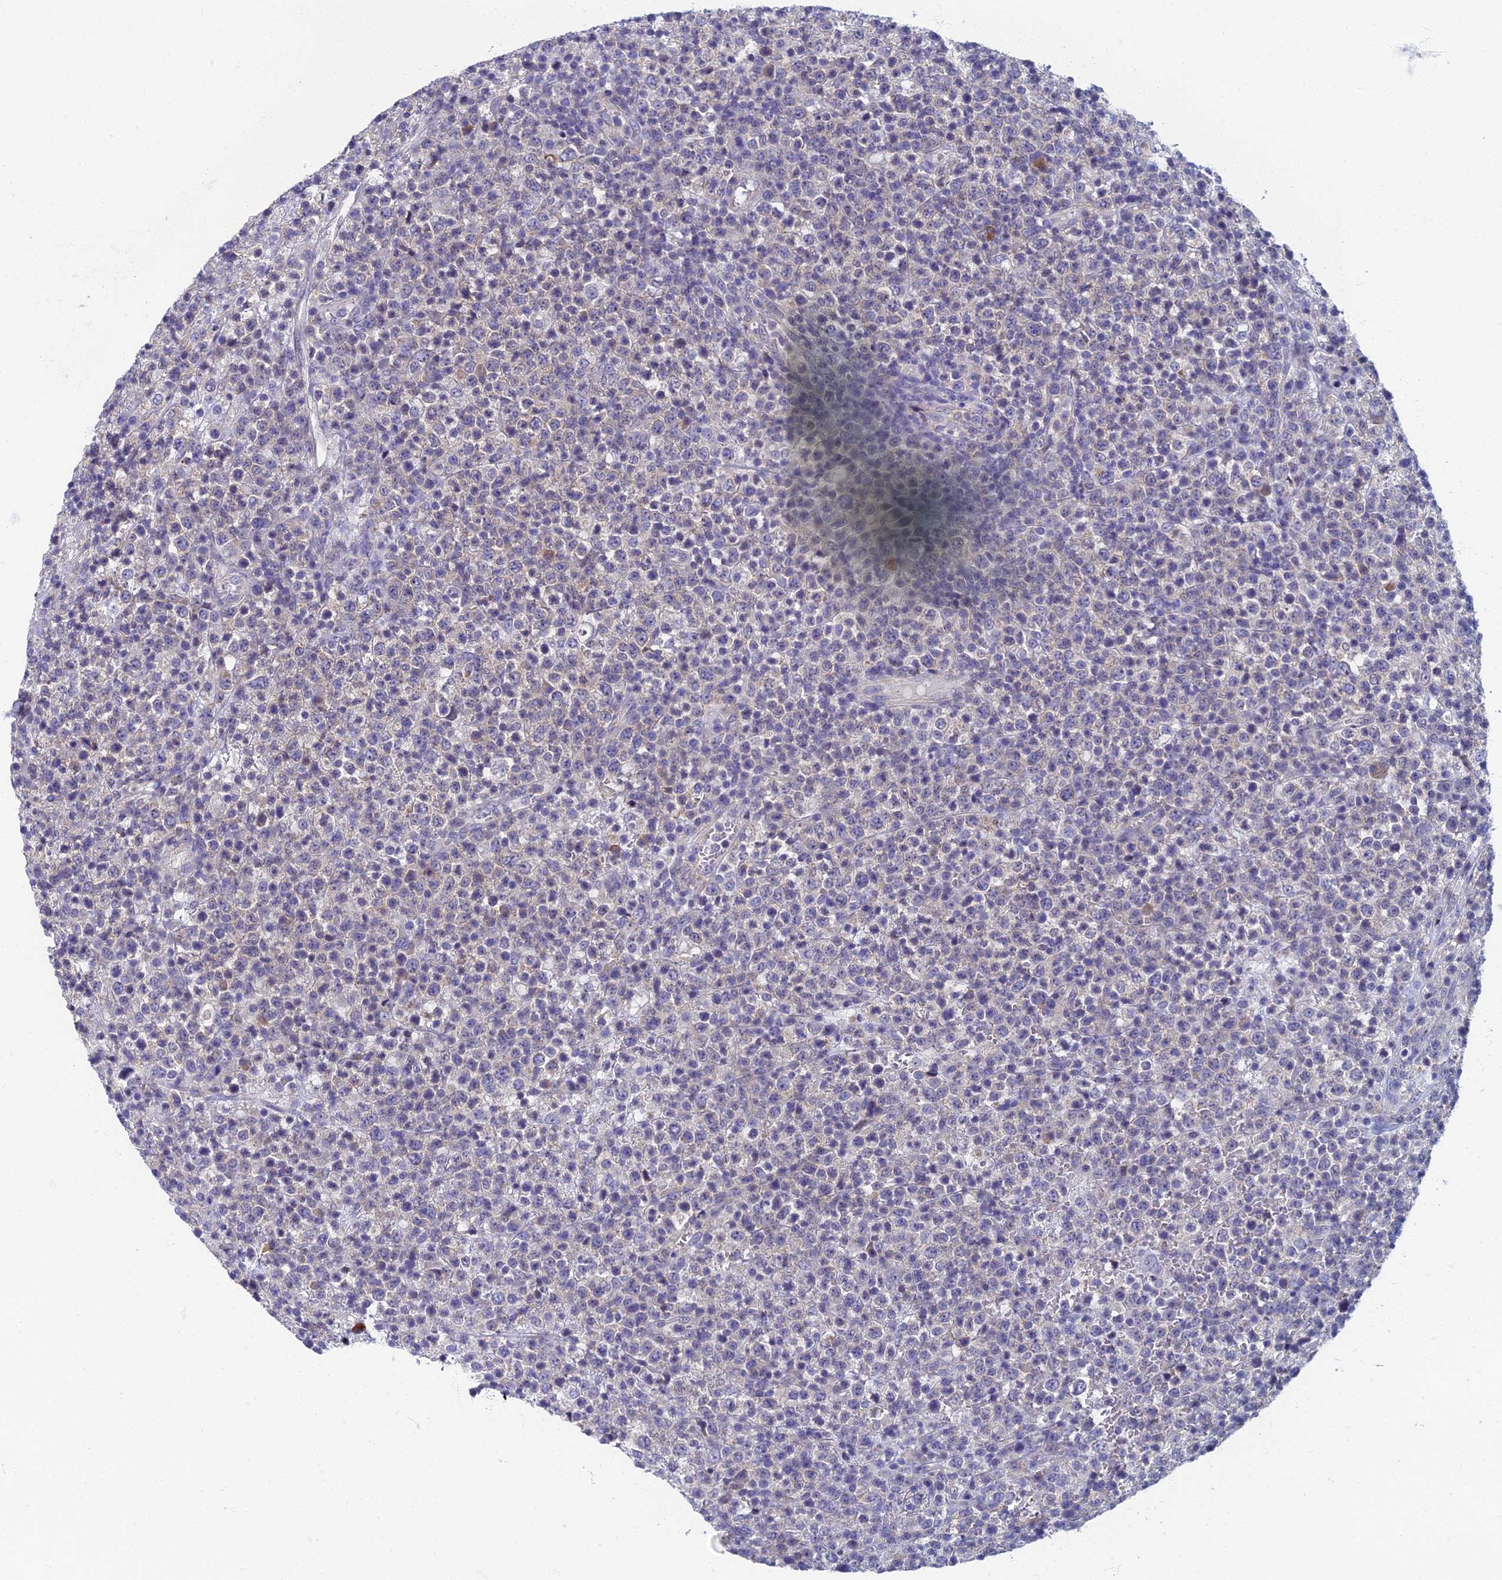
{"staining": {"intensity": "negative", "quantity": "none", "location": "none"}, "tissue": "lymphoma", "cell_type": "Tumor cells", "image_type": "cancer", "snomed": [{"axis": "morphology", "description": "Malignant lymphoma, non-Hodgkin's type, High grade"}, {"axis": "topography", "description": "Colon"}], "caption": "Tumor cells are negative for brown protein staining in high-grade malignant lymphoma, non-Hodgkin's type.", "gene": "SPIN4", "patient": {"sex": "female", "age": 53}}